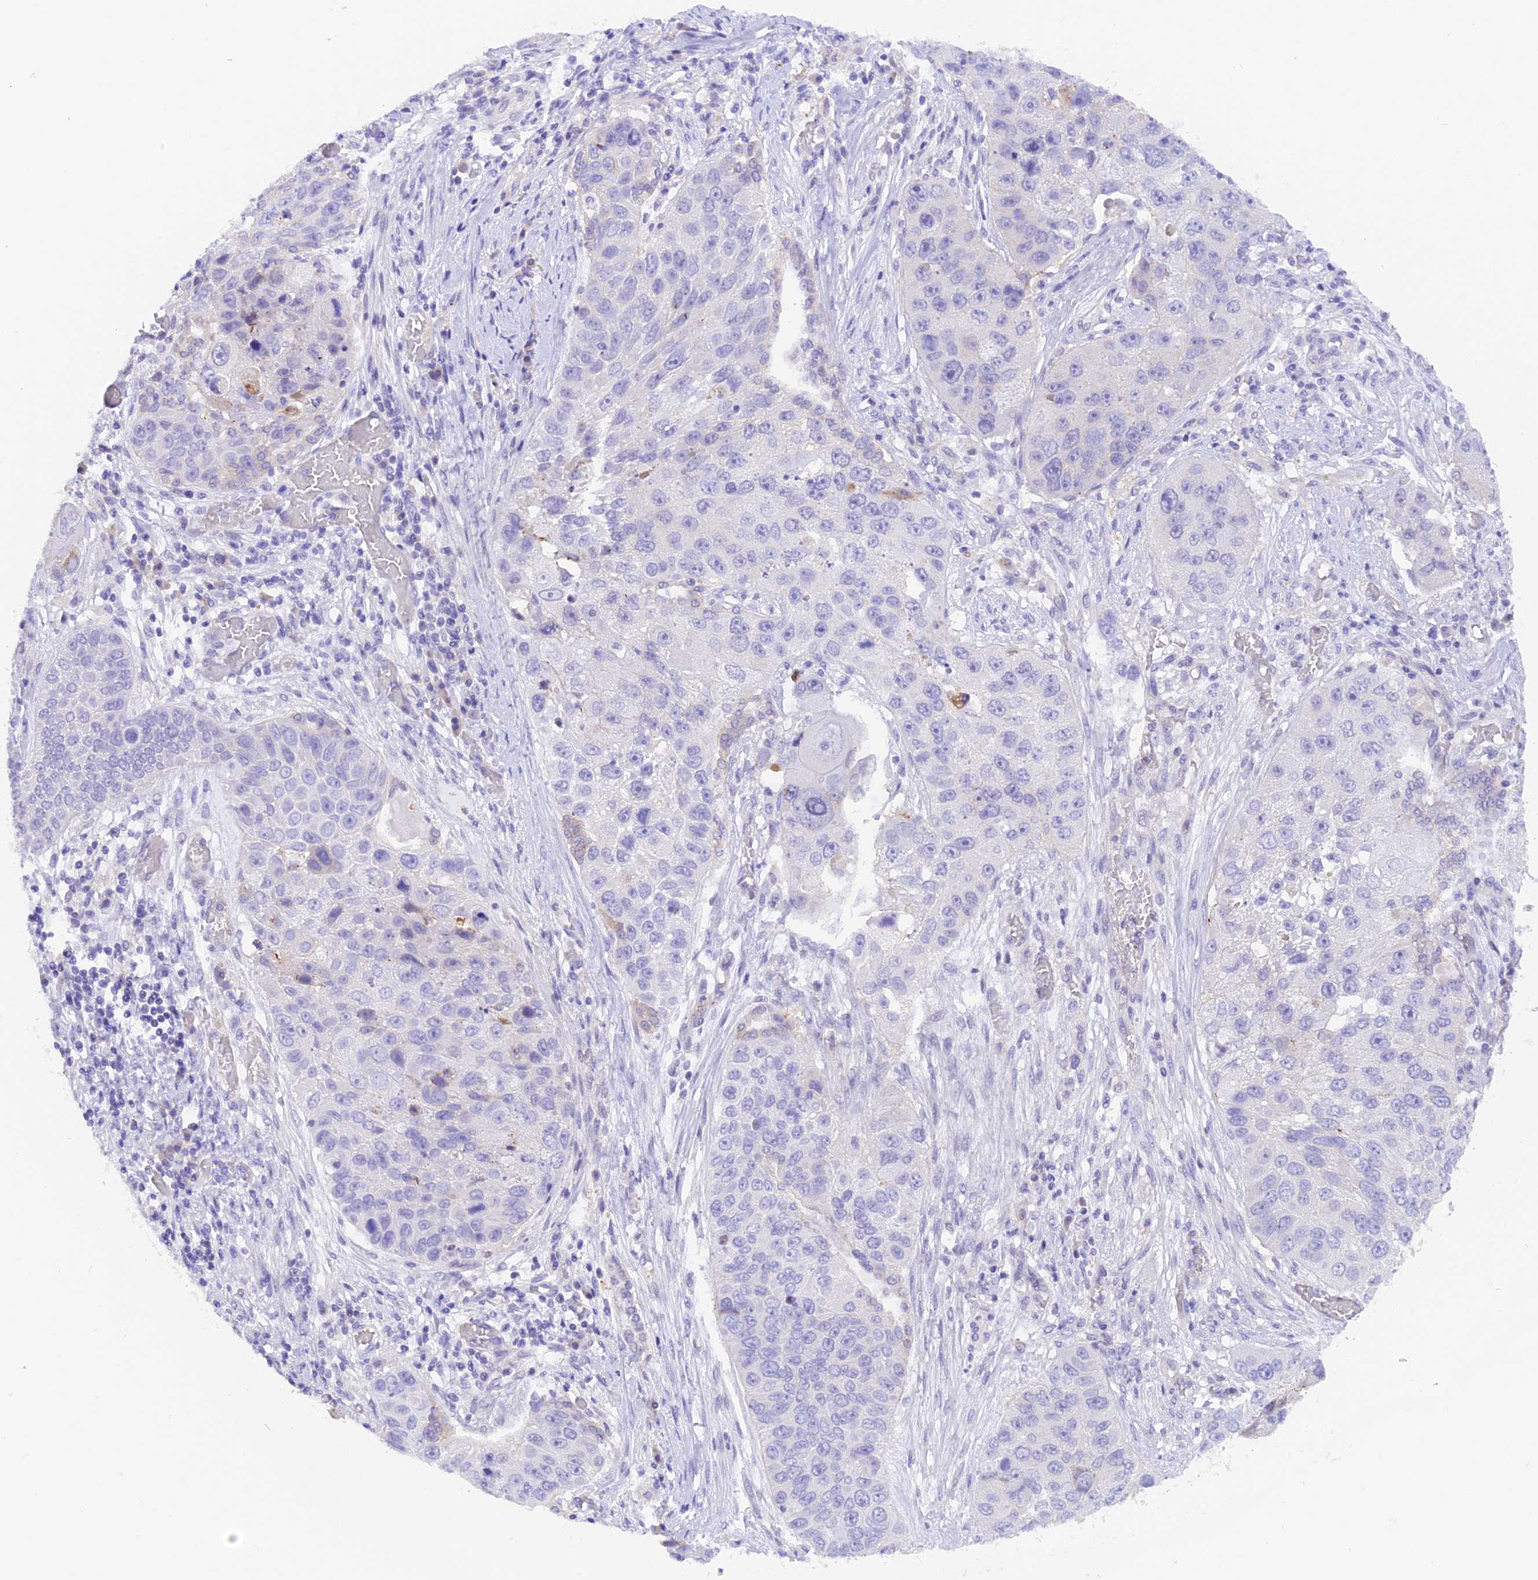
{"staining": {"intensity": "moderate", "quantity": "<25%", "location": "cytoplasmic/membranous"}, "tissue": "lung cancer", "cell_type": "Tumor cells", "image_type": "cancer", "snomed": [{"axis": "morphology", "description": "Adenocarcinoma, NOS"}, {"axis": "topography", "description": "Lung"}], "caption": "Immunohistochemistry (IHC) photomicrograph of neoplastic tissue: human adenocarcinoma (lung) stained using IHC shows low levels of moderate protein expression localized specifically in the cytoplasmic/membranous of tumor cells, appearing as a cytoplasmic/membranous brown color.", "gene": "COL6A5", "patient": {"sex": "male", "age": 64}}